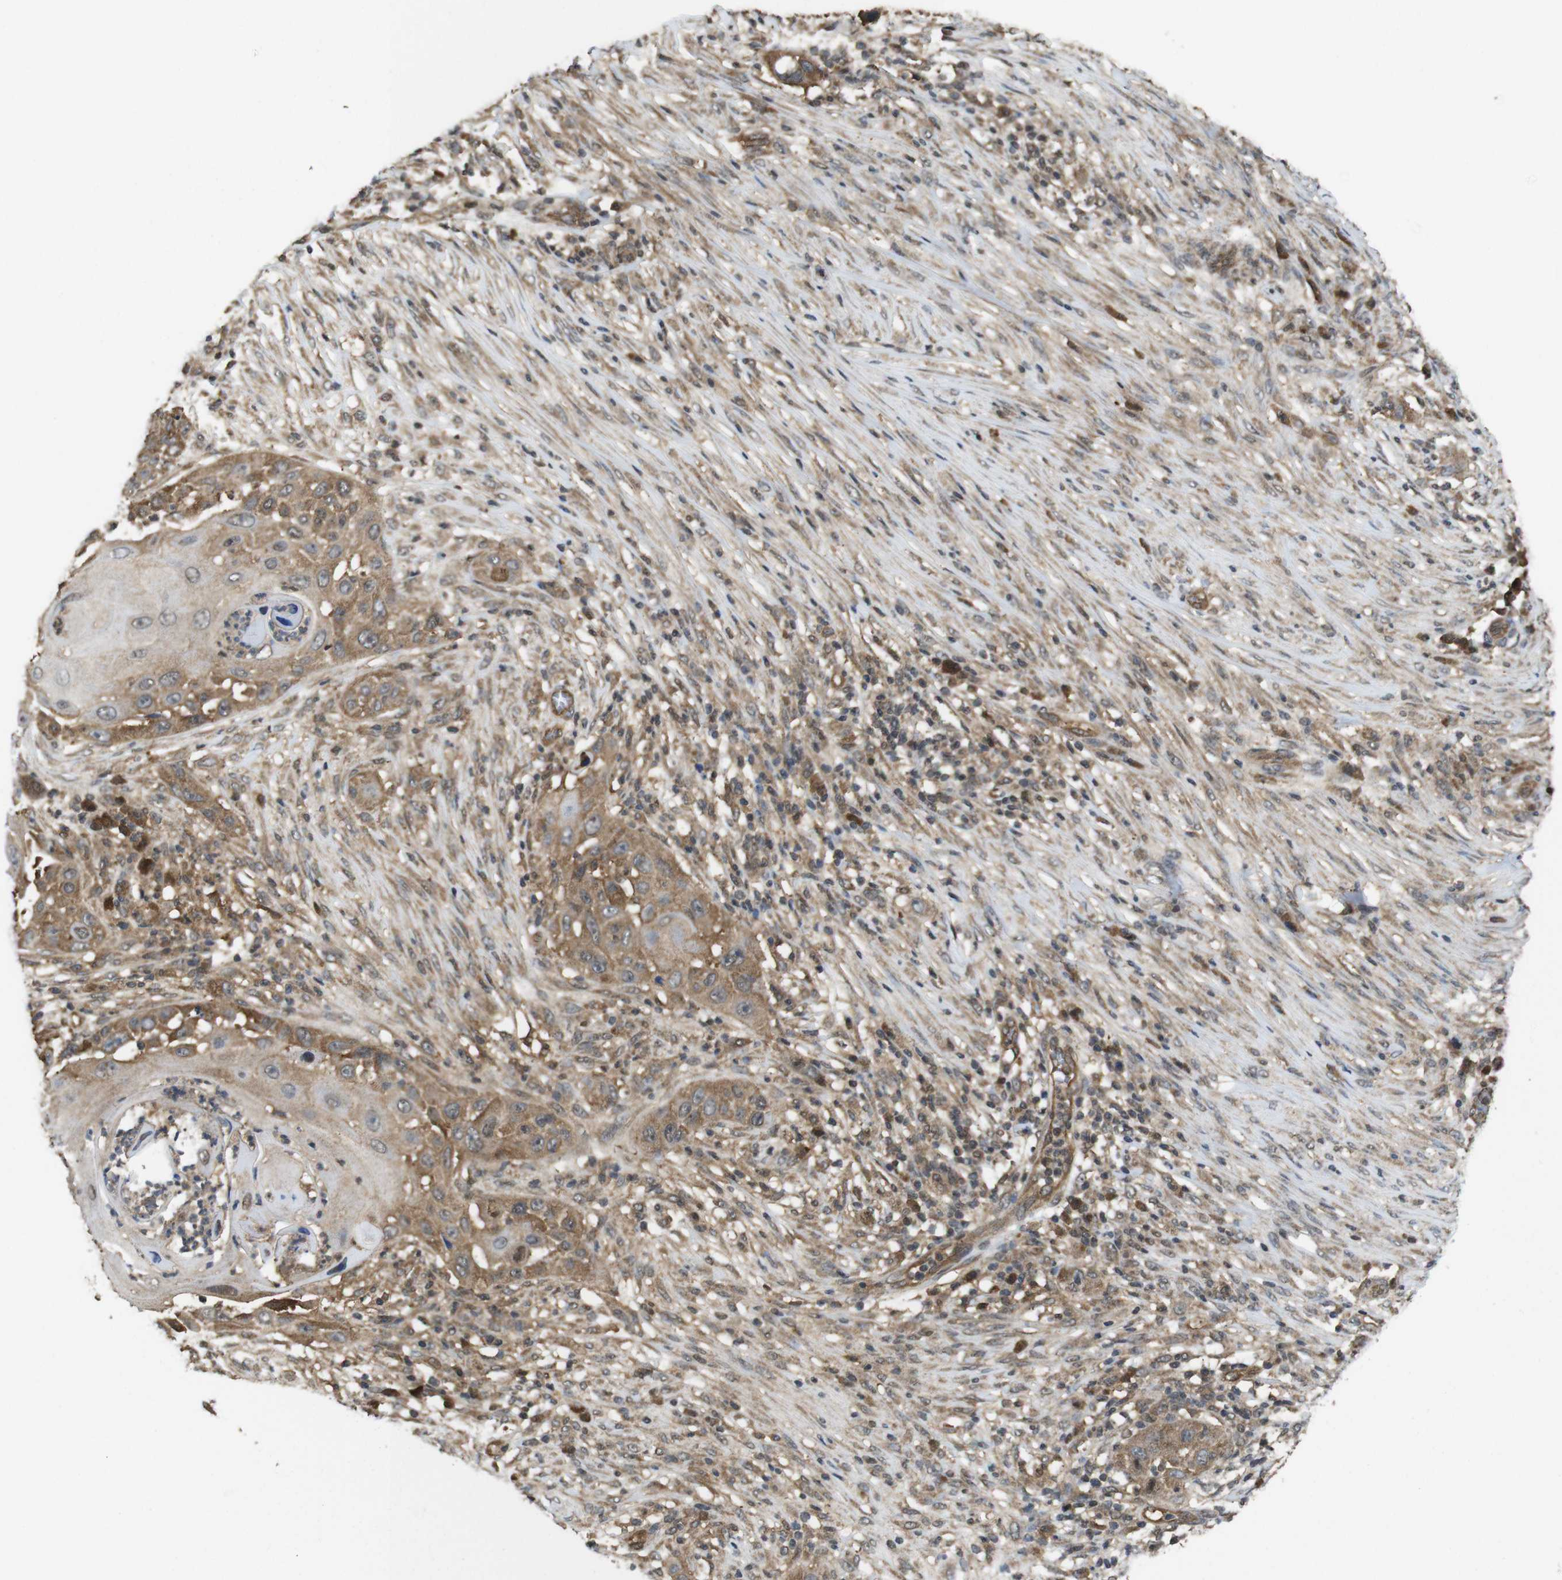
{"staining": {"intensity": "moderate", "quantity": ">75%", "location": "cytoplasmic/membranous"}, "tissue": "skin cancer", "cell_type": "Tumor cells", "image_type": "cancer", "snomed": [{"axis": "morphology", "description": "Squamous cell carcinoma, NOS"}, {"axis": "topography", "description": "Skin"}], "caption": "Human skin squamous cell carcinoma stained with a protein marker reveals moderate staining in tumor cells.", "gene": "YWHAG", "patient": {"sex": "female", "age": 44}}